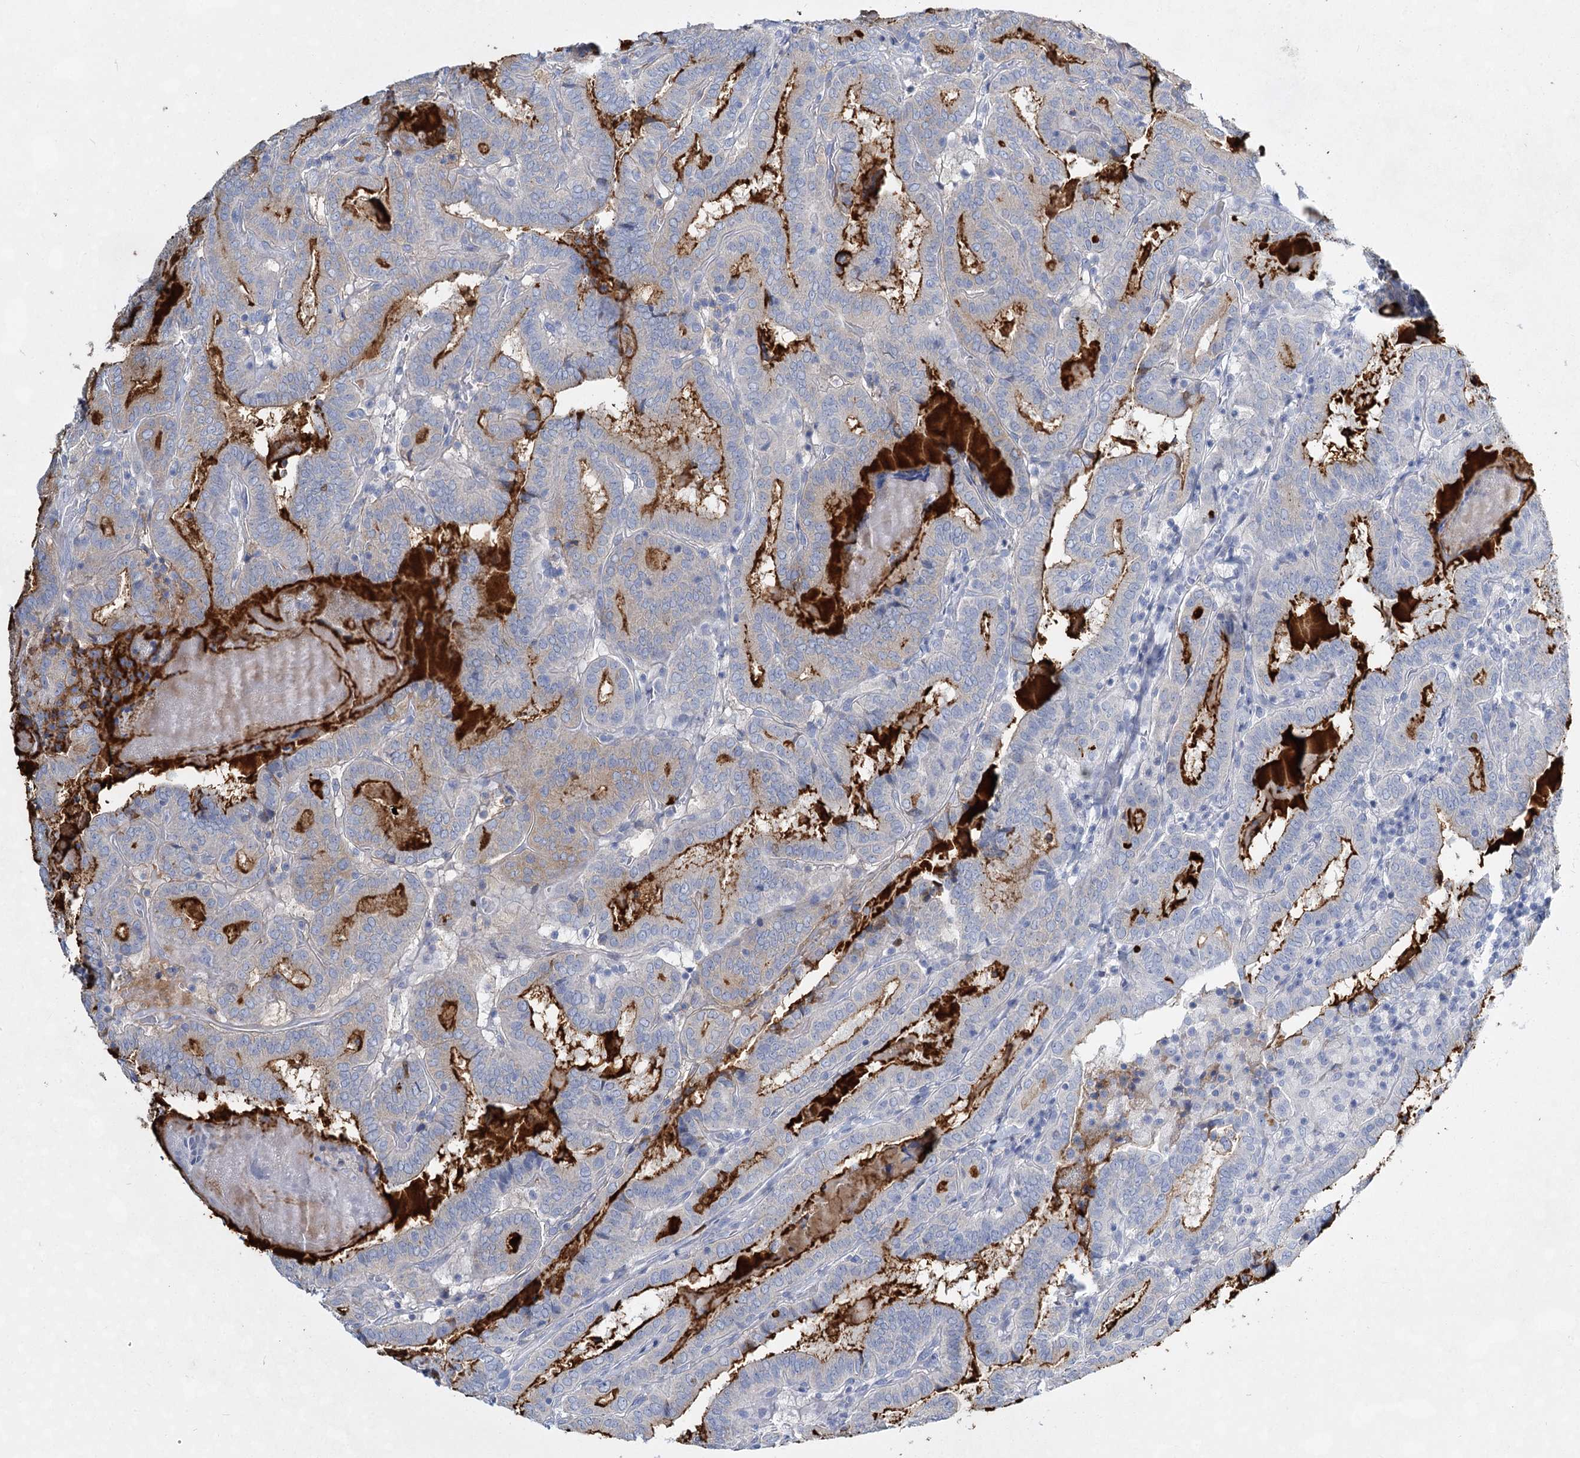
{"staining": {"intensity": "moderate", "quantity": "<25%", "location": "cytoplasmic/membranous"}, "tissue": "thyroid cancer", "cell_type": "Tumor cells", "image_type": "cancer", "snomed": [{"axis": "morphology", "description": "Papillary adenocarcinoma, NOS"}, {"axis": "topography", "description": "Thyroid gland"}], "caption": "This photomicrograph shows immunohistochemistry (IHC) staining of human papillary adenocarcinoma (thyroid), with low moderate cytoplasmic/membranous positivity in approximately <25% of tumor cells.", "gene": "SLC17A2", "patient": {"sex": "female", "age": 72}}